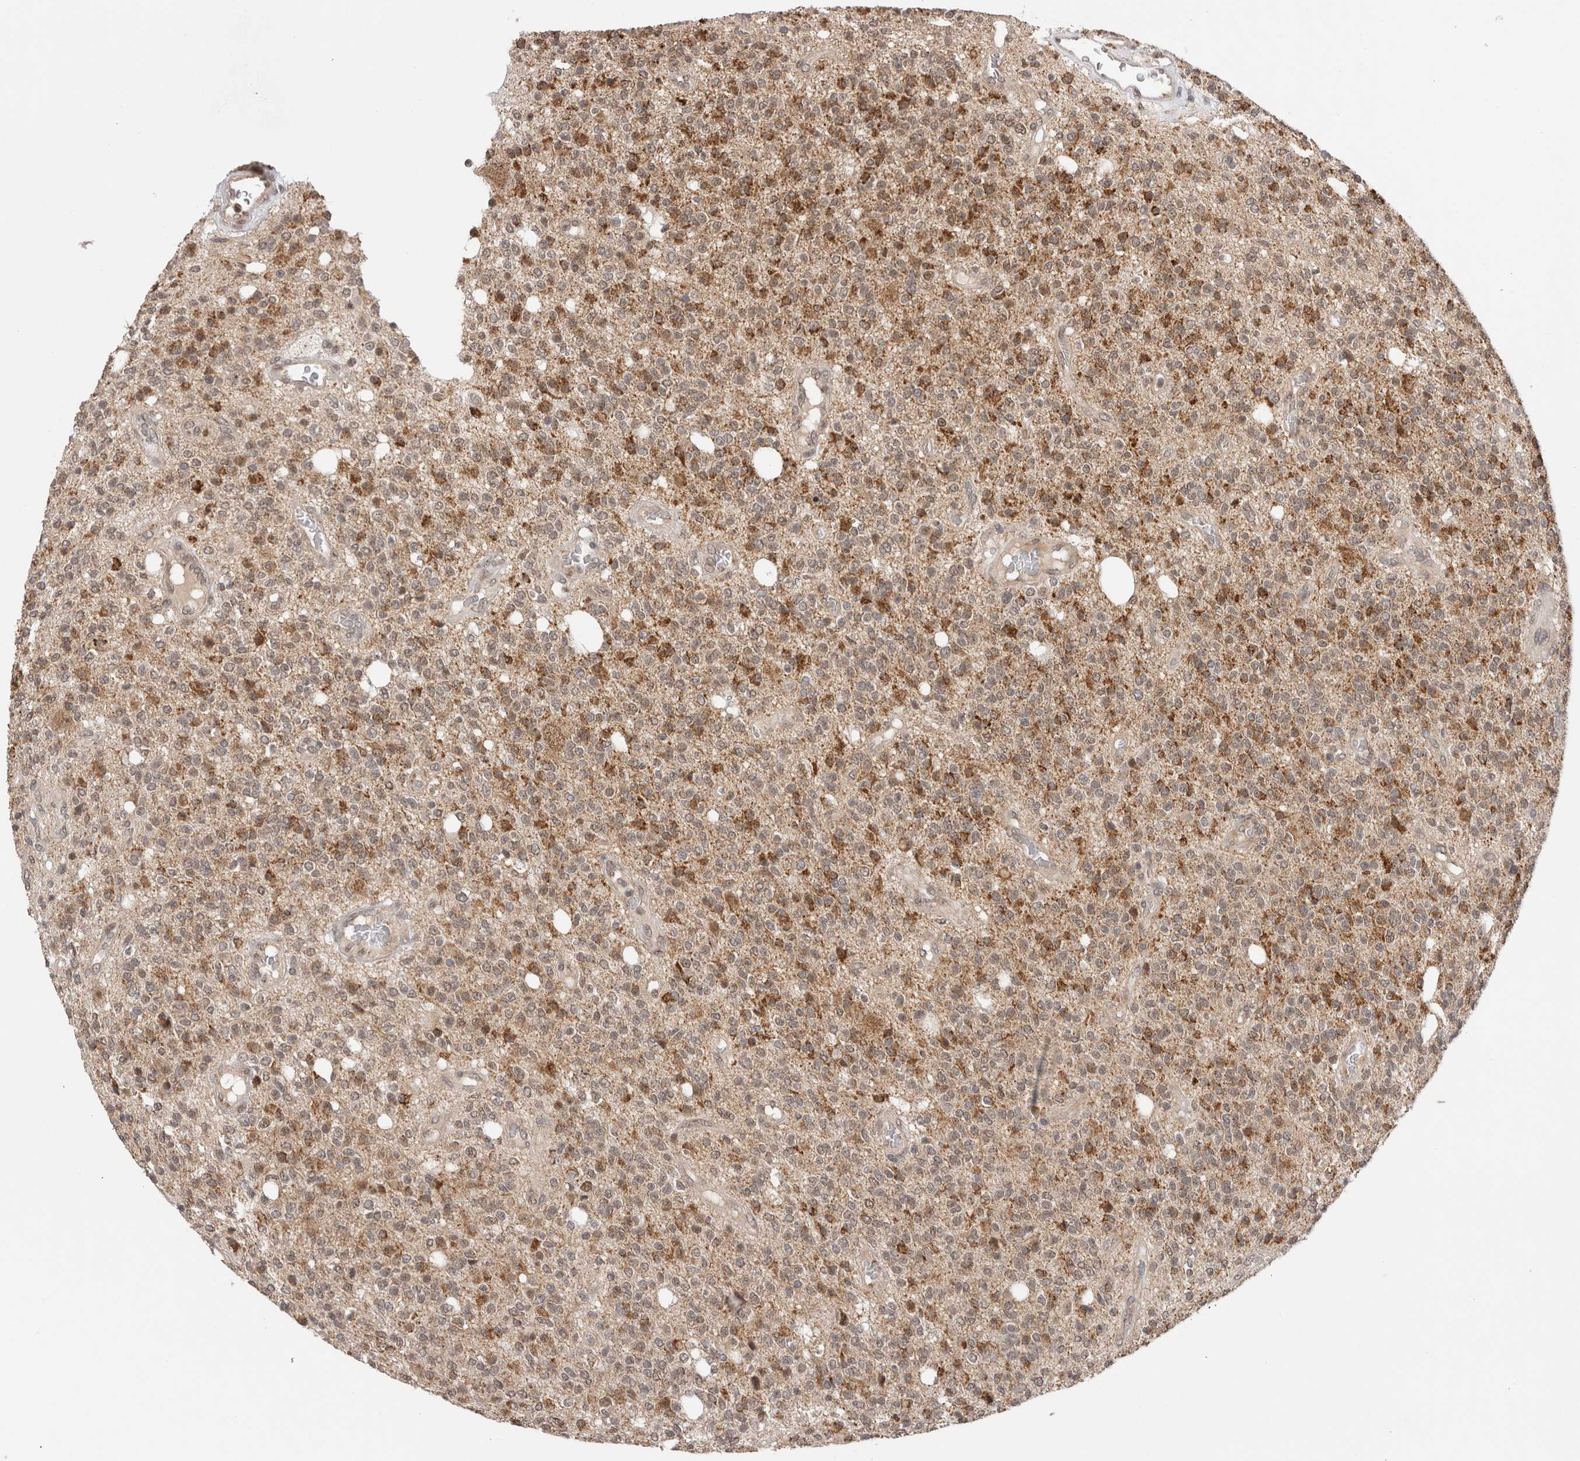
{"staining": {"intensity": "moderate", "quantity": ">75%", "location": "cytoplasmic/membranous,nuclear"}, "tissue": "glioma", "cell_type": "Tumor cells", "image_type": "cancer", "snomed": [{"axis": "morphology", "description": "Glioma, malignant, High grade"}, {"axis": "topography", "description": "Brain"}], "caption": "Malignant glioma (high-grade) was stained to show a protein in brown. There is medium levels of moderate cytoplasmic/membranous and nuclear expression in about >75% of tumor cells.", "gene": "TMEM65", "patient": {"sex": "male", "age": 34}}